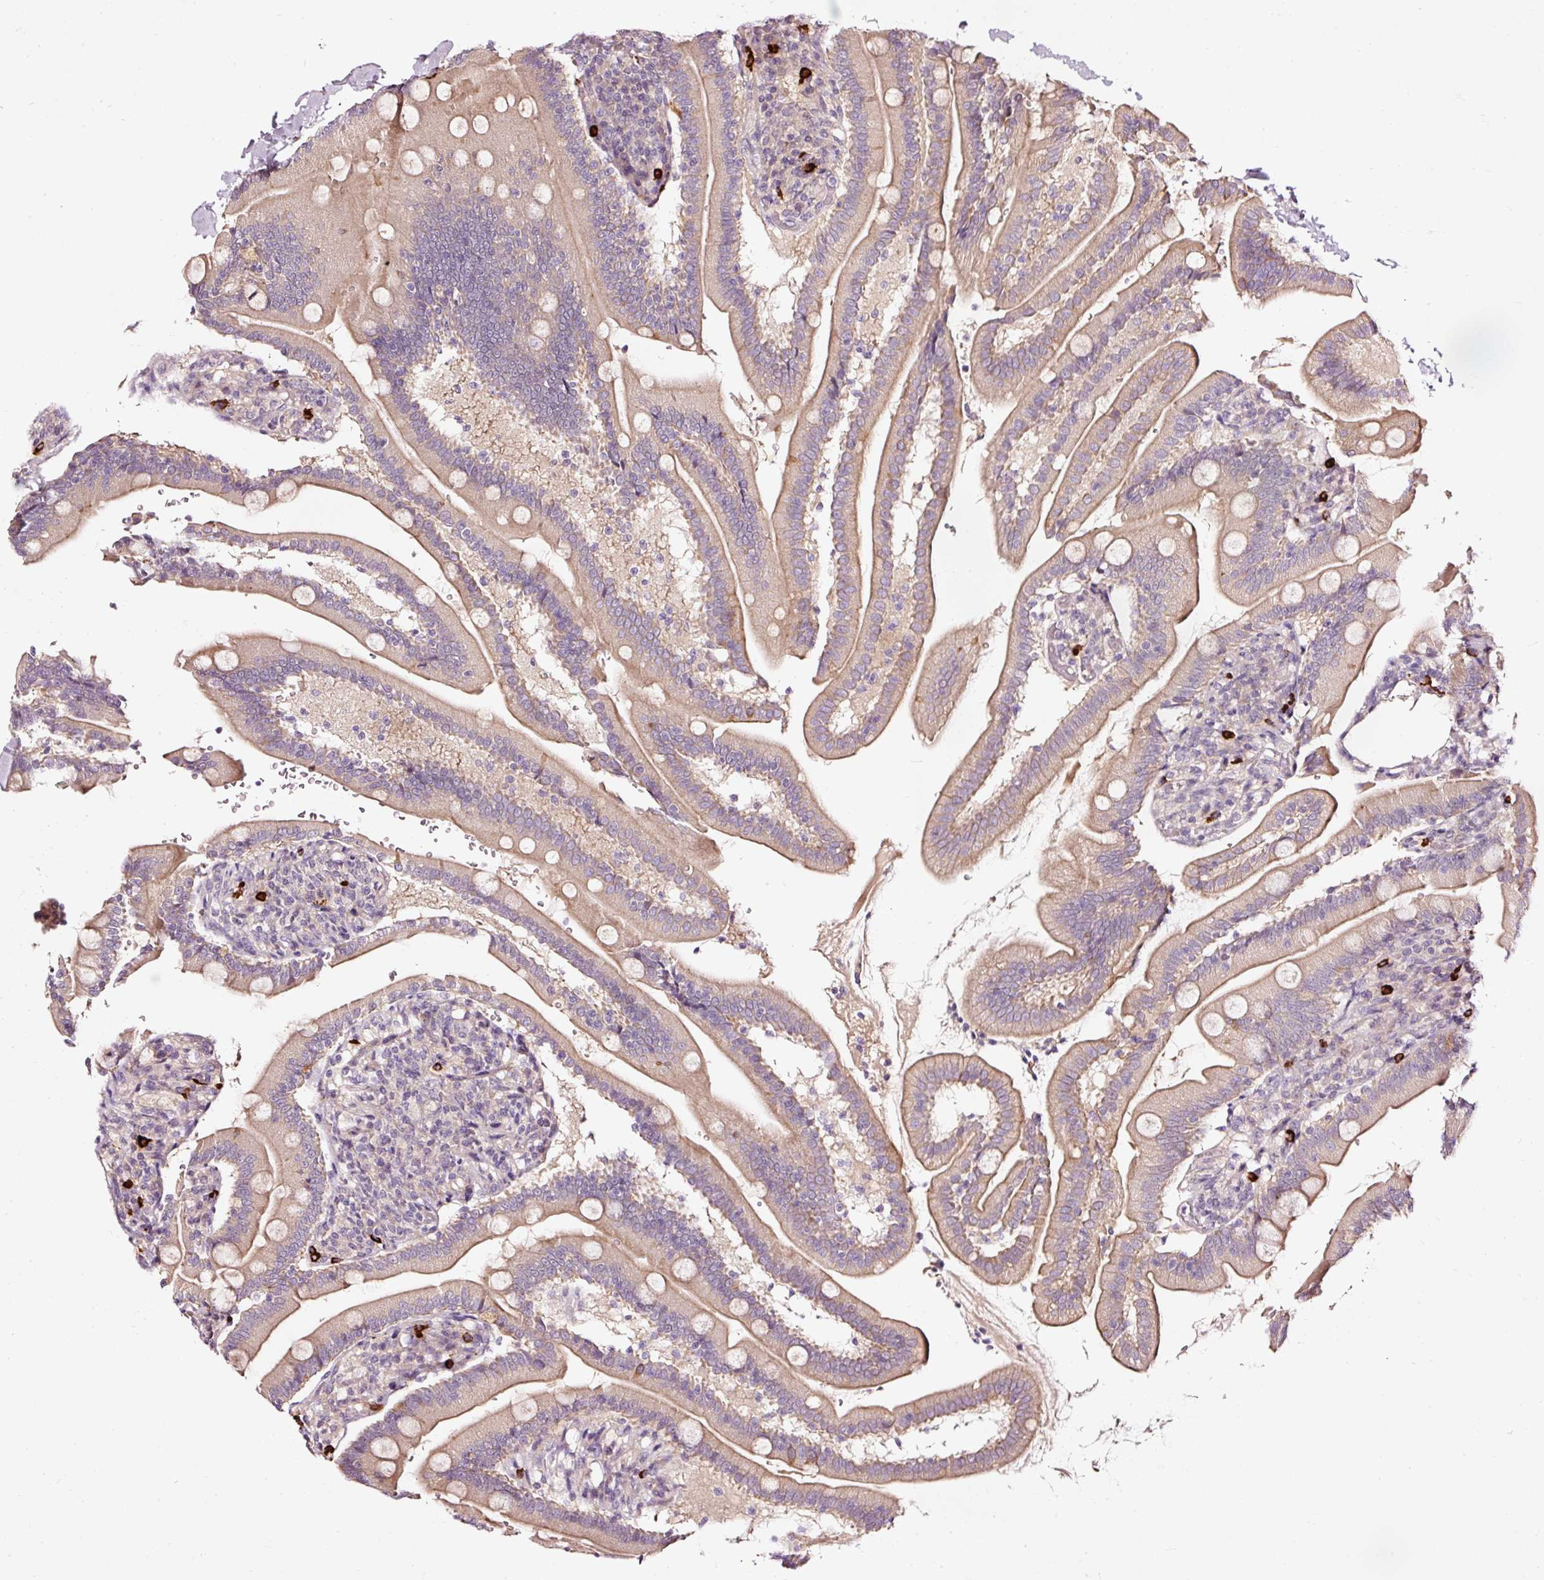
{"staining": {"intensity": "moderate", "quantity": "25%-75%", "location": "cytoplasmic/membranous"}, "tissue": "duodenum", "cell_type": "Glandular cells", "image_type": "normal", "snomed": [{"axis": "morphology", "description": "Normal tissue, NOS"}, {"axis": "topography", "description": "Duodenum"}], "caption": "Immunohistochemistry micrograph of normal duodenum: duodenum stained using immunohistochemistry (IHC) demonstrates medium levels of moderate protein expression localized specifically in the cytoplasmic/membranous of glandular cells, appearing as a cytoplasmic/membranous brown color.", "gene": "UTP14A", "patient": {"sex": "female", "age": 67}}